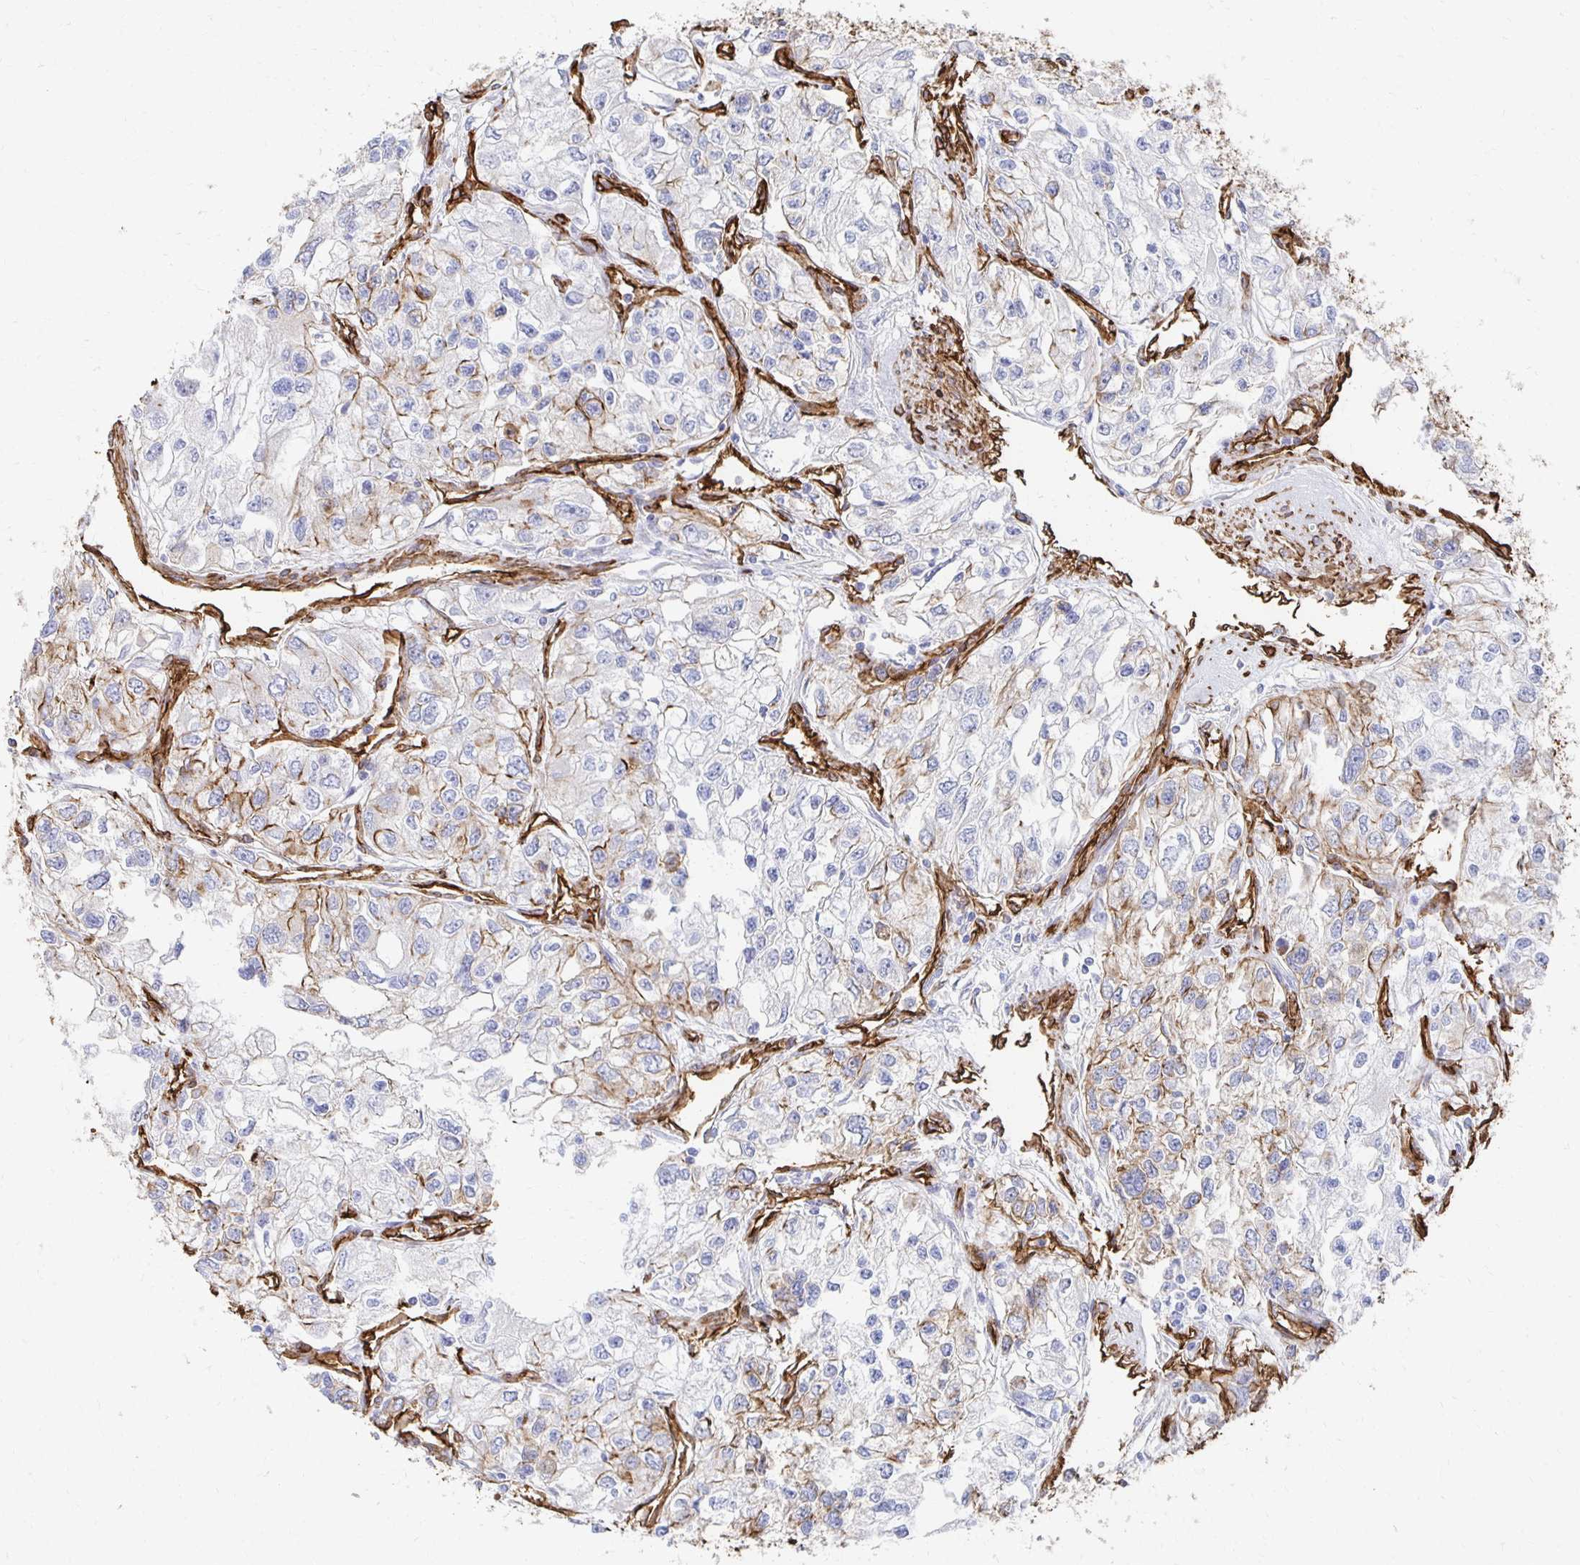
{"staining": {"intensity": "weak", "quantity": "<25%", "location": "cytoplasmic/membranous"}, "tissue": "renal cancer", "cell_type": "Tumor cells", "image_type": "cancer", "snomed": [{"axis": "morphology", "description": "Adenocarcinoma, NOS"}, {"axis": "topography", "description": "Kidney"}], "caption": "The photomicrograph reveals no significant expression in tumor cells of renal adenocarcinoma.", "gene": "VIPR2", "patient": {"sex": "female", "age": 59}}